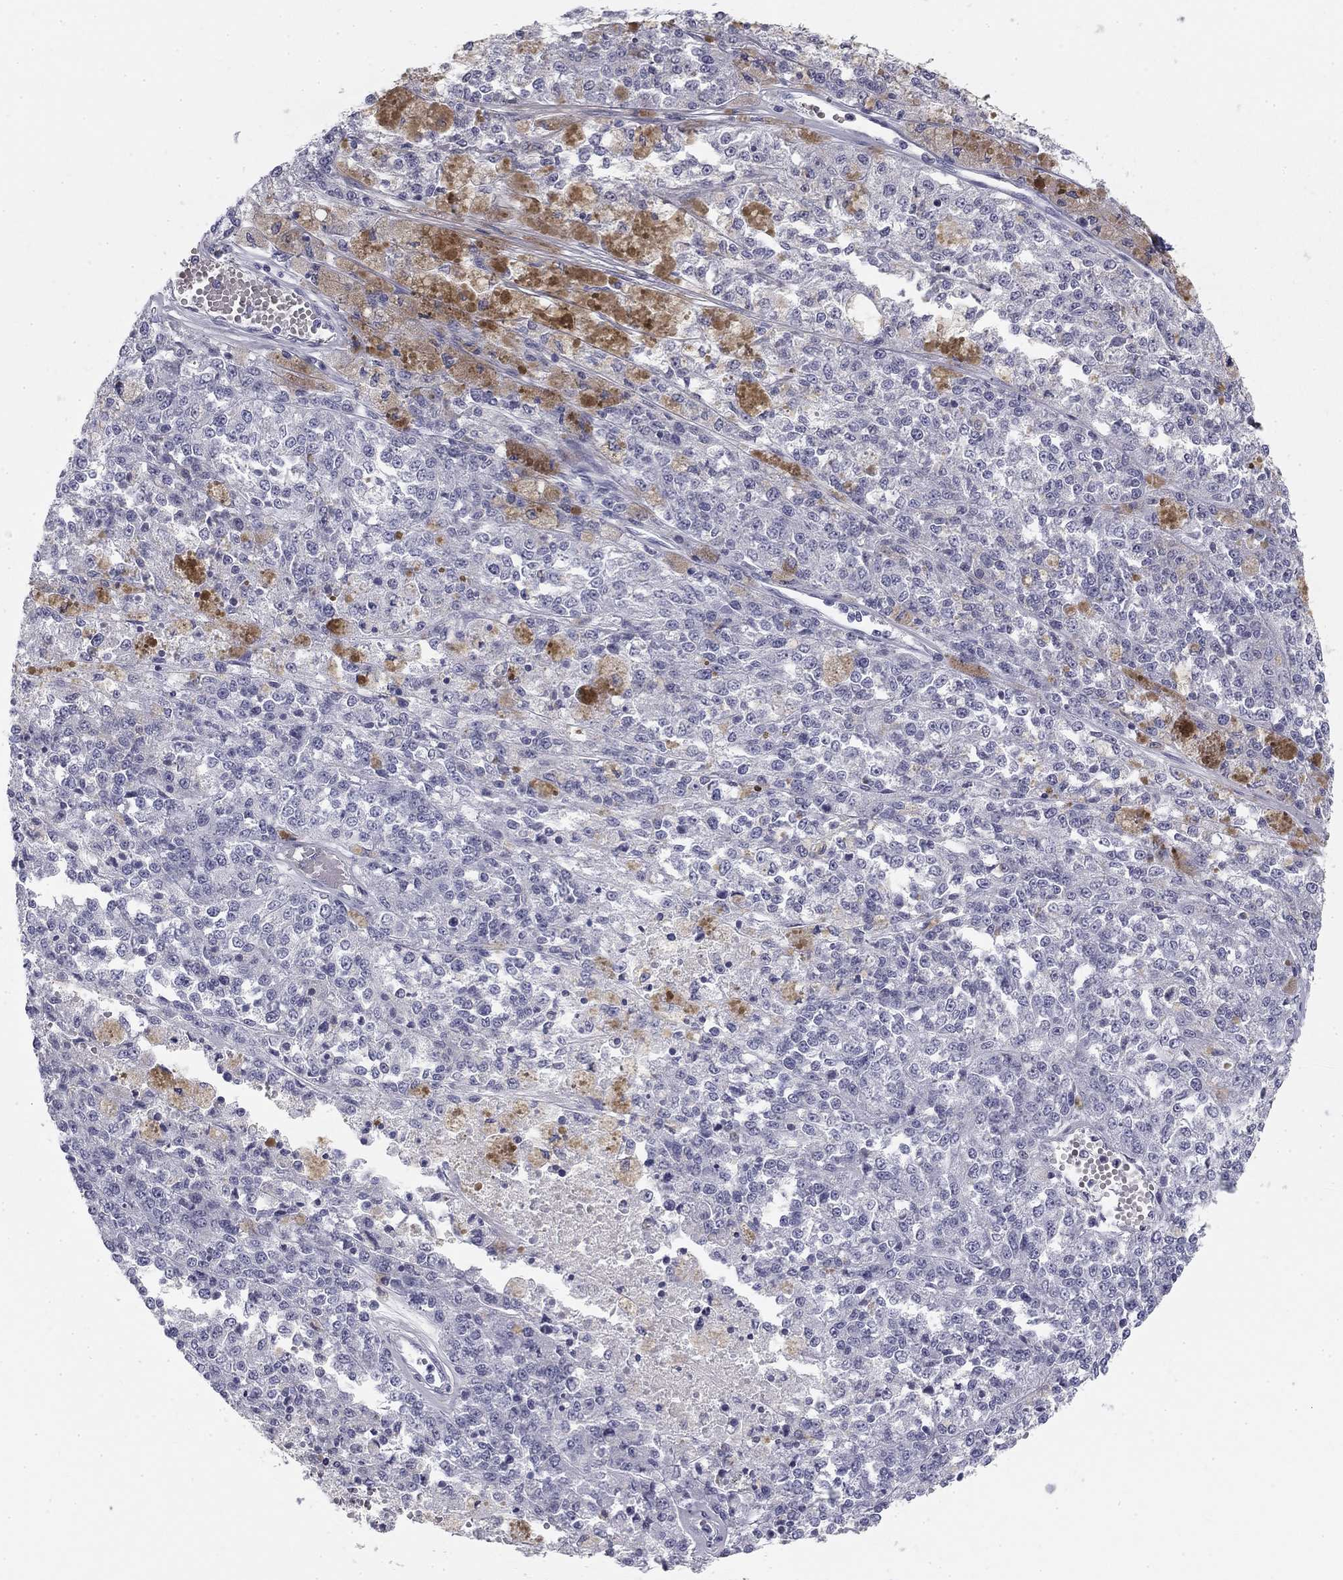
{"staining": {"intensity": "negative", "quantity": "none", "location": "none"}, "tissue": "melanoma", "cell_type": "Tumor cells", "image_type": "cancer", "snomed": [{"axis": "morphology", "description": "Malignant melanoma, Metastatic site"}, {"axis": "topography", "description": "Lymph node"}], "caption": "Human malignant melanoma (metastatic site) stained for a protein using immunohistochemistry displays no positivity in tumor cells.", "gene": "SULT2B1", "patient": {"sex": "female", "age": 64}}